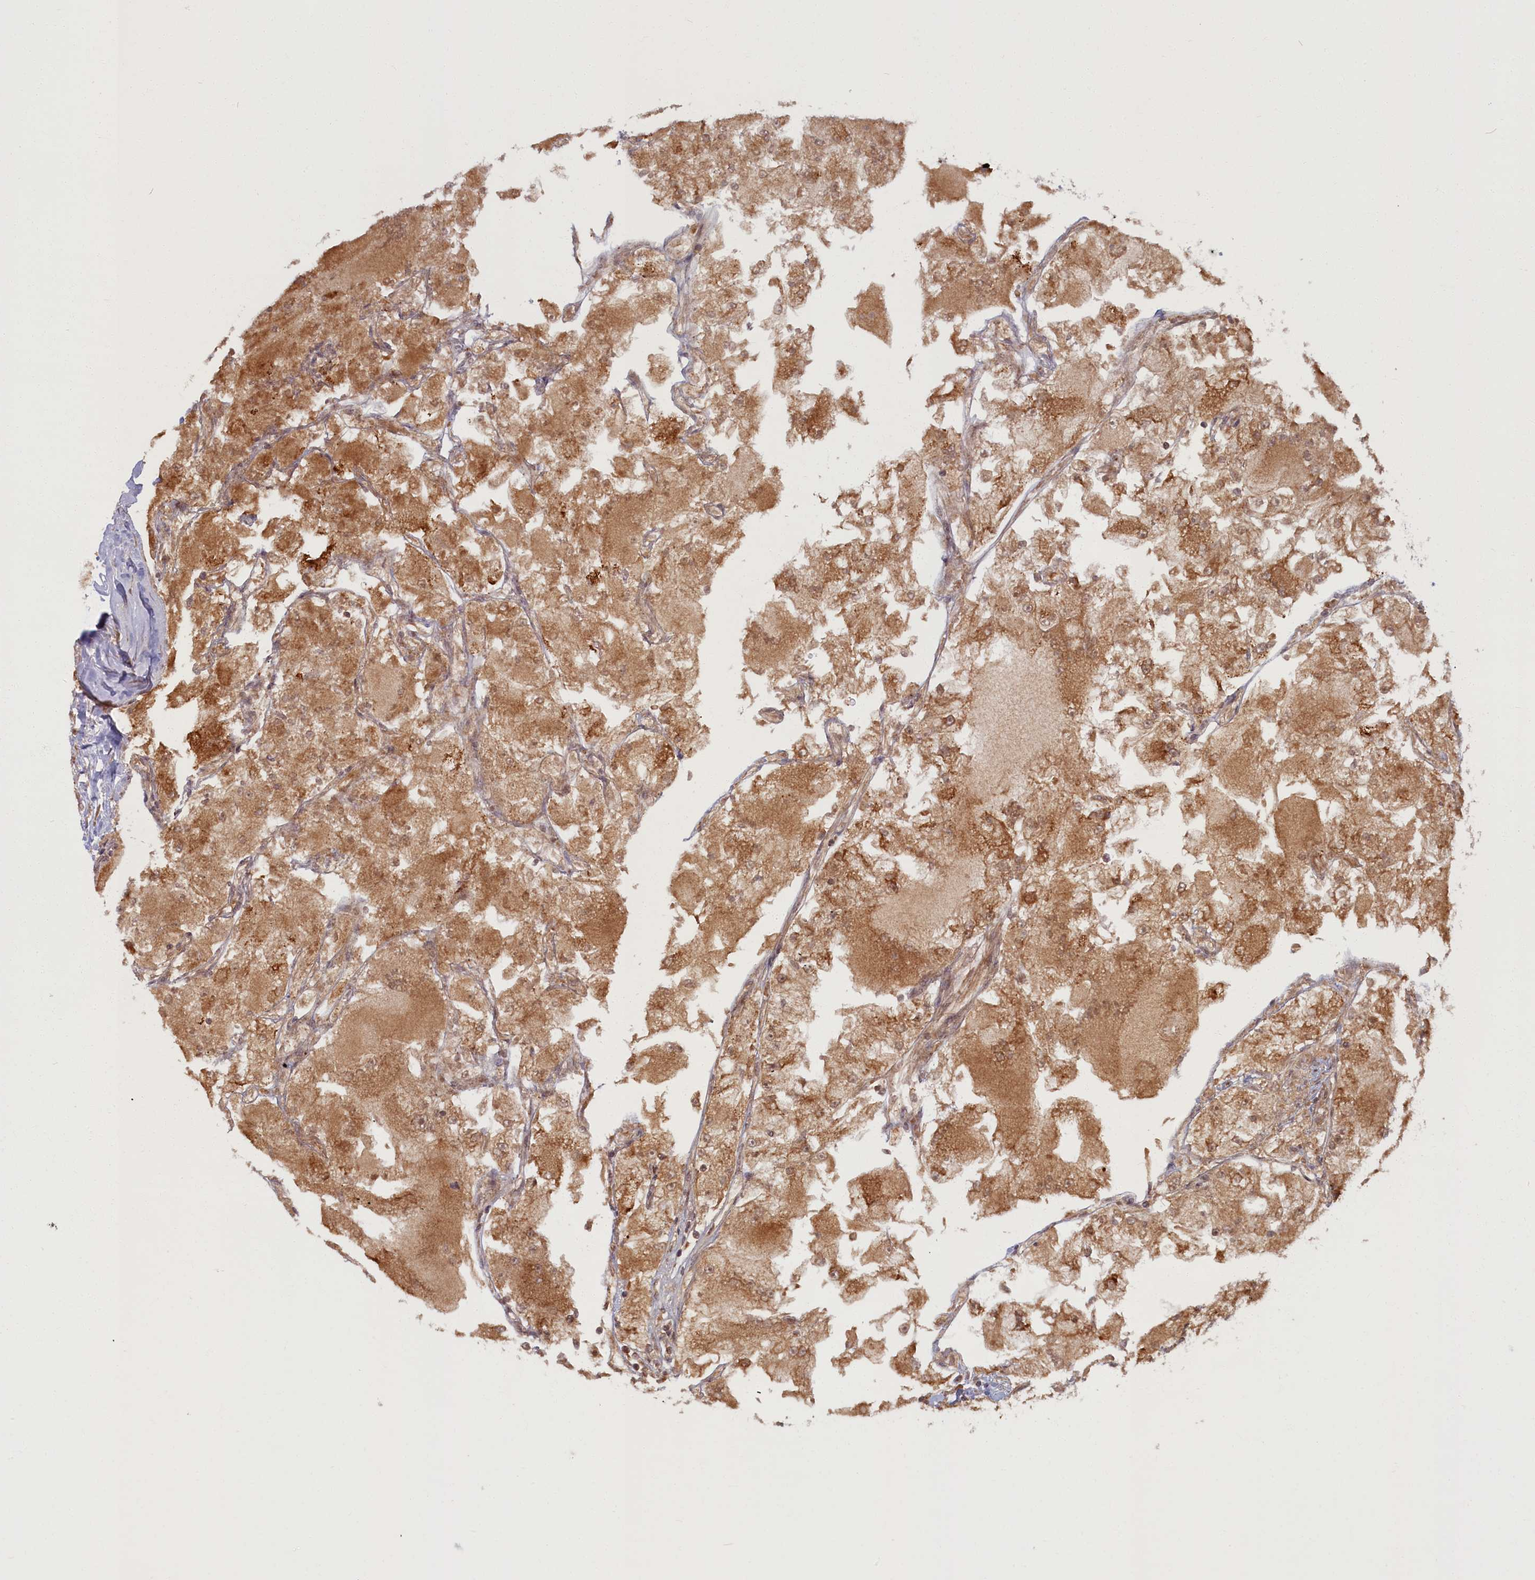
{"staining": {"intensity": "moderate", "quantity": ">75%", "location": "cytoplasmic/membranous"}, "tissue": "renal cancer", "cell_type": "Tumor cells", "image_type": "cancer", "snomed": [{"axis": "morphology", "description": "Adenocarcinoma, NOS"}, {"axis": "topography", "description": "Kidney"}], "caption": "This histopathology image displays renal cancer (adenocarcinoma) stained with immunohistochemistry (IHC) to label a protein in brown. The cytoplasmic/membranous of tumor cells show moderate positivity for the protein. Nuclei are counter-stained blue.", "gene": "PLA2G10", "patient": {"sex": "female", "age": 72}}